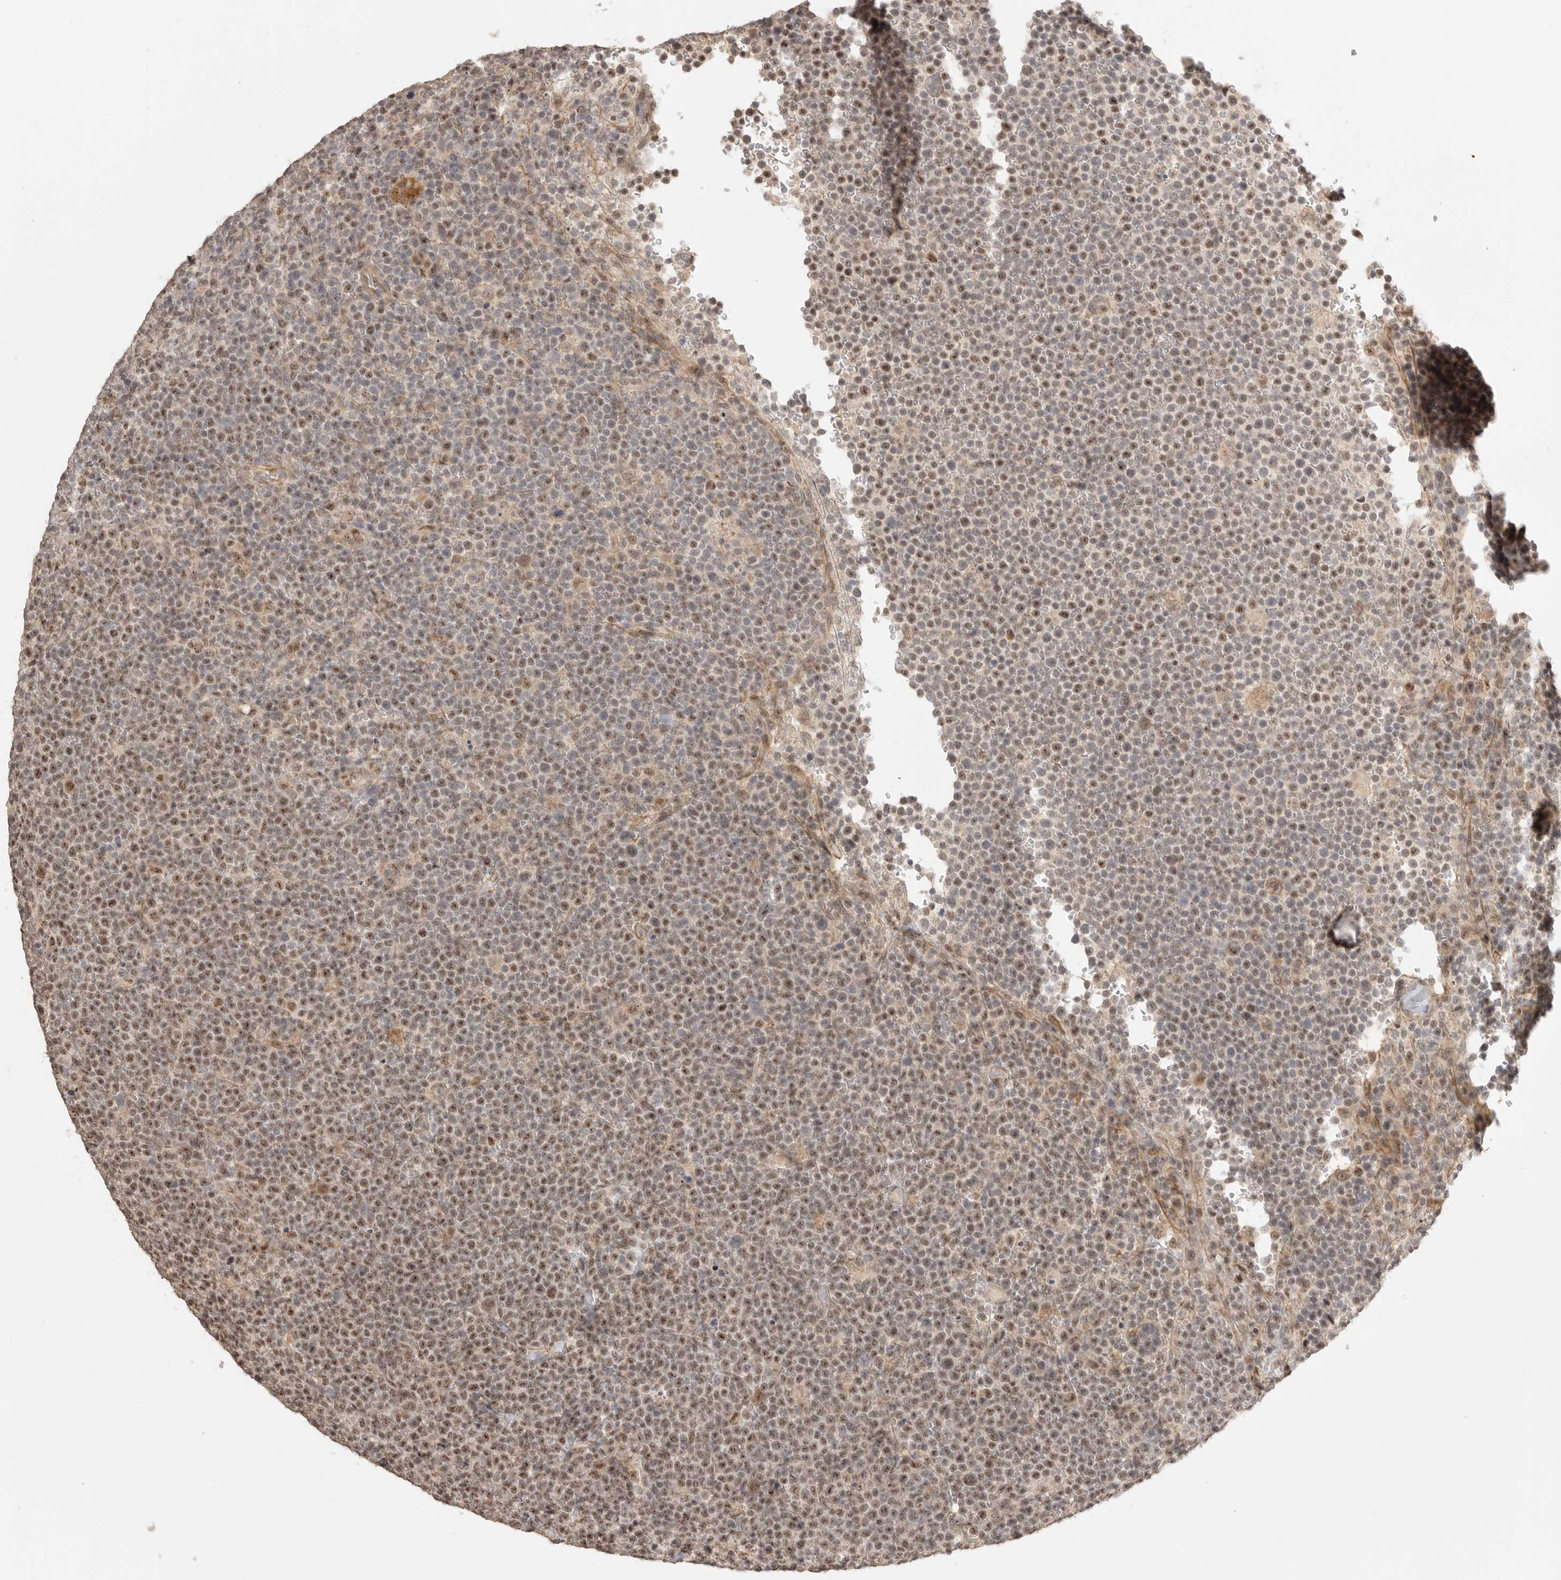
{"staining": {"intensity": "moderate", "quantity": ">75%", "location": "nuclear"}, "tissue": "lymphoma", "cell_type": "Tumor cells", "image_type": "cancer", "snomed": [{"axis": "morphology", "description": "Malignant lymphoma, non-Hodgkin's type, High grade"}, {"axis": "topography", "description": "Lymph node"}], "caption": "Moderate nuclear protein expression is appreciated in approximately >75% of tumor cells in high-grade malignant lymphoma, non-Hodgkin's type.", "gene": "POMP", "patient": {"sex": "male", "age": 61}}